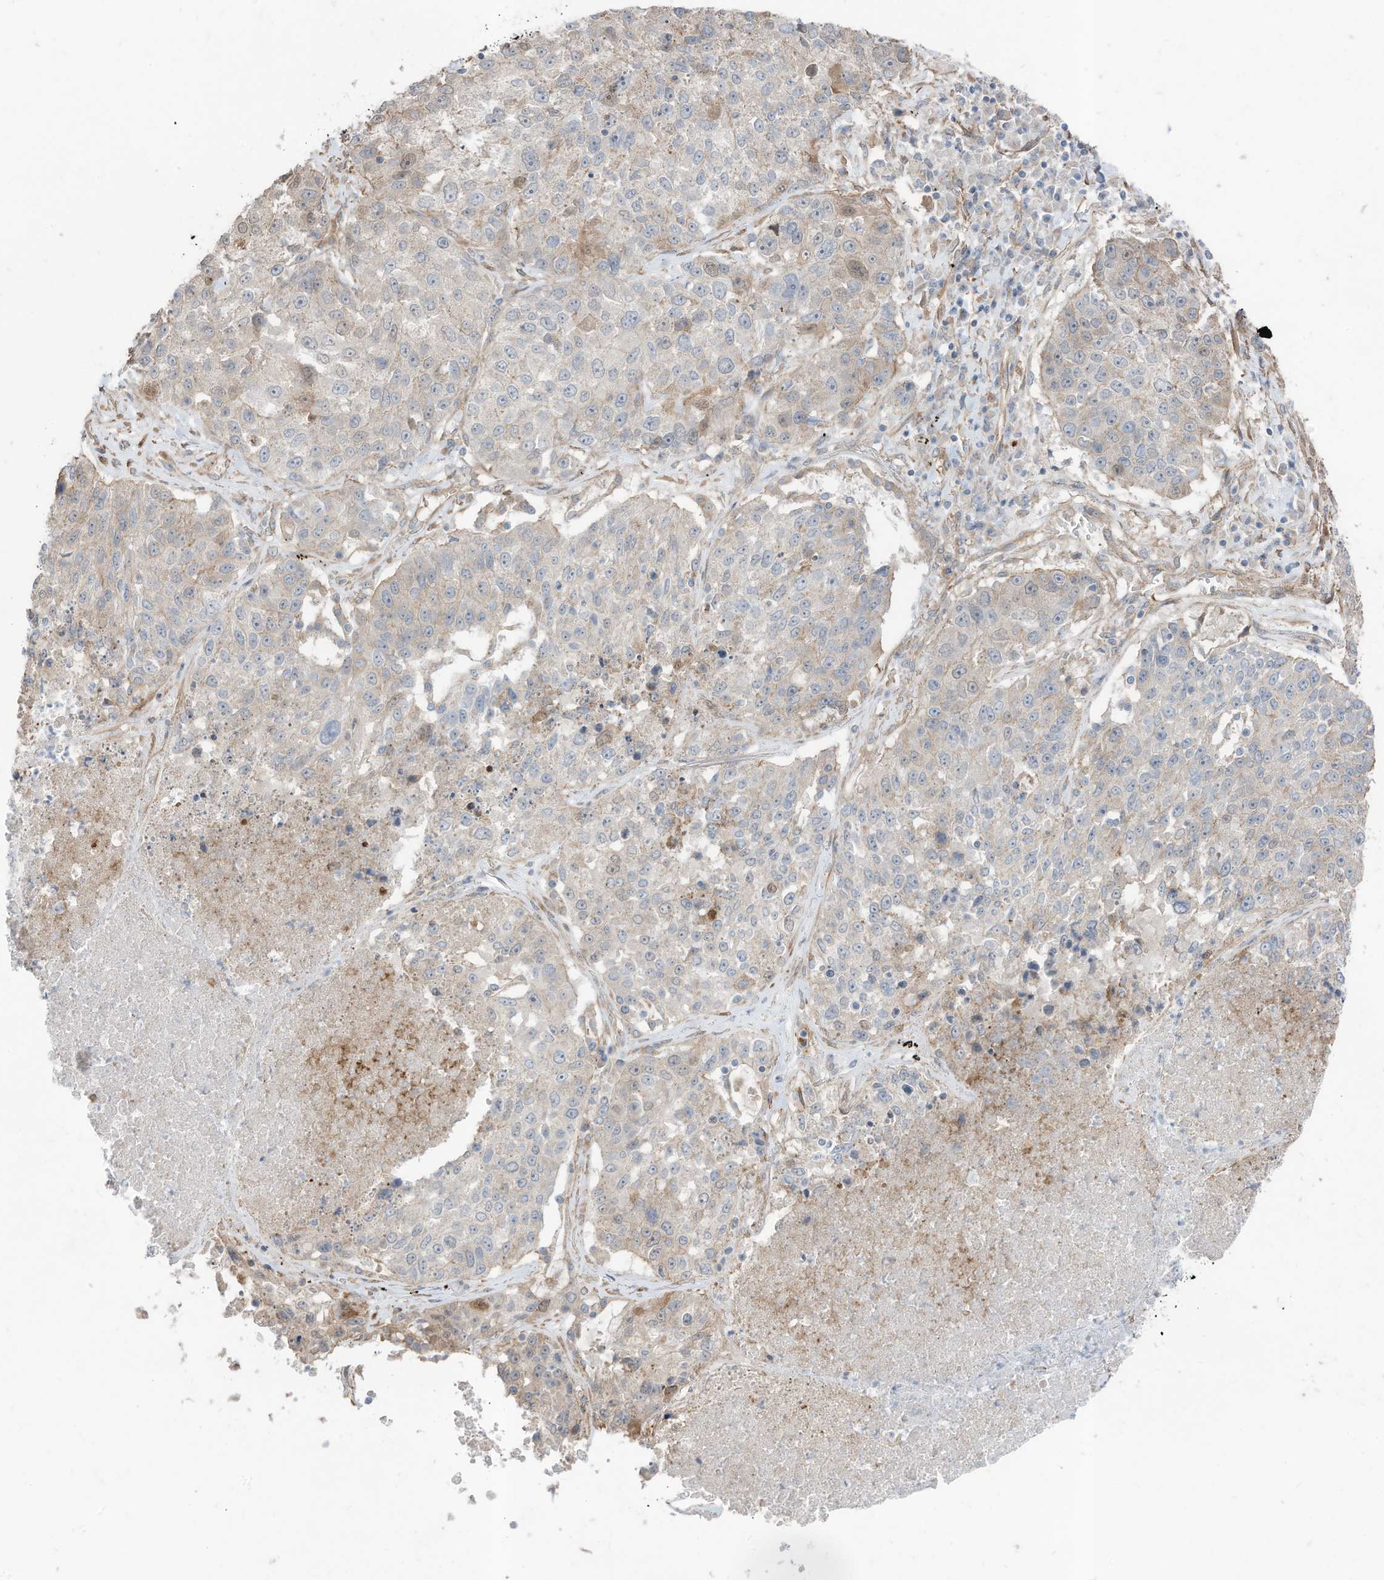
{"staining": {"intensity": "weak", "quantity": "<25%", "location": "cytoplasmic/membranous"}, "tissue": "lung cancer", "cell_type": "Tumor cells", "image_type": "cancer", "snomed": [{"axis": "morphology", "description": "Squamous cell carcinoma, NOS"}, {"axis": "topography", "description": "Lung"}], "caption": "There is no significant positivity in tumor cells of lung cancer (squamous cell carcinoma).", "gene": "SLC17A7", "patient": {"sex": "male", "age": 61}}